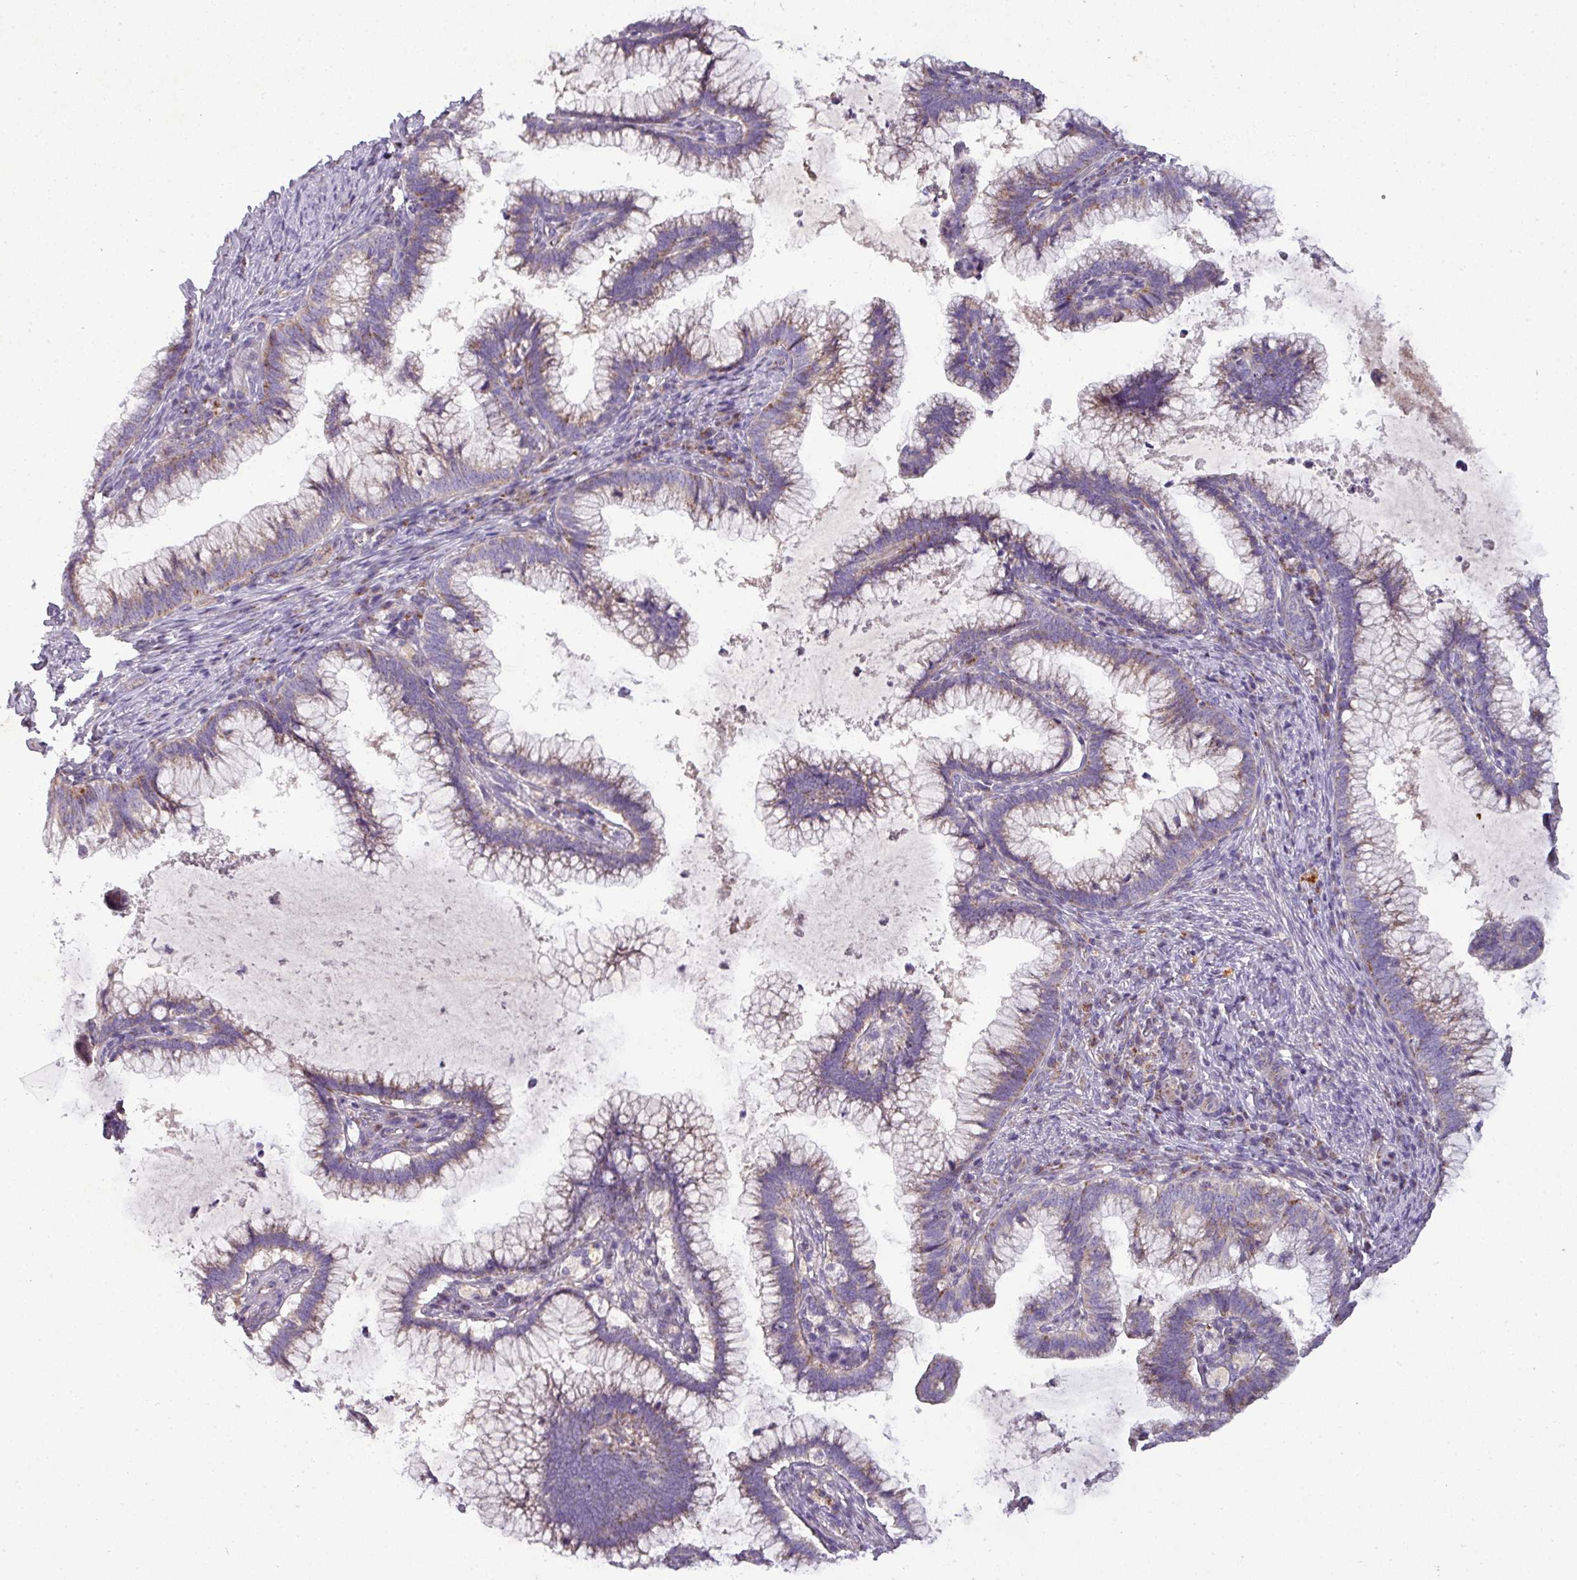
{"staining": {"intensity": "weak", "quantity": "25%-75%", "location": "cytoplasmic/membranous"}, "tissue": "cervical cancer", "cell_type": "Tumor cells", "image_type": "cancer", "snomed": [{"axis": "morphology", "description": "Adenocarcinoma, NOS"}, {"axis": "topography", "description": "Cervix"}], "caption": "High-power microscopy captured an immunohistochemistry photomicrograph of cervical cancer (adenocarcinoma), revealing weak cytoplasmic/membranous positivity in about 25%-75% of tumor cells. (brown staining indicates protein expression, while blue staining denotes nuclei).", "gene": "PNMA6A", "patient": {"sex": "female", "age": 36}}